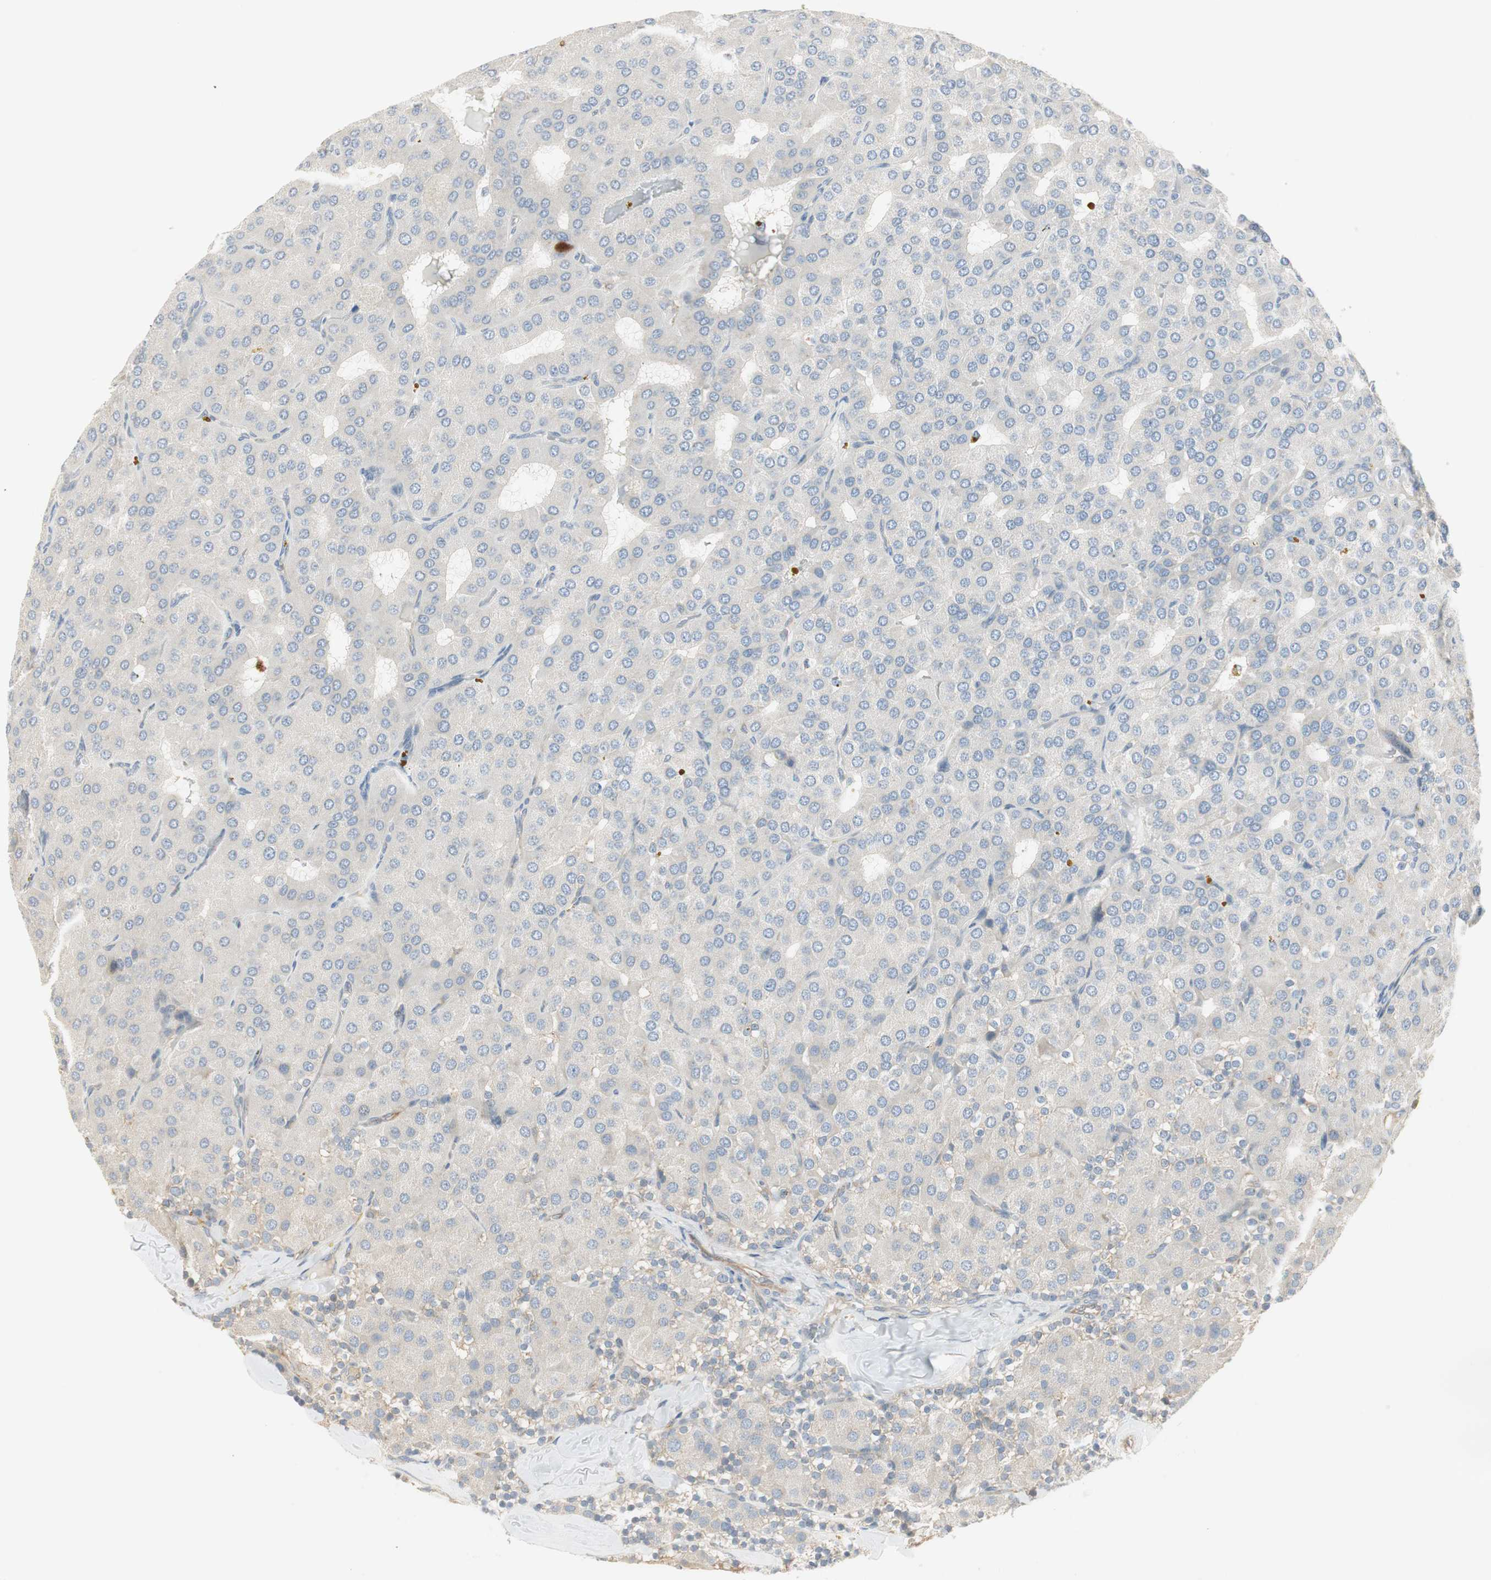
{"staining": {"intensity": "negative", "quantity": "none", "location": "none"}, "tissue": "parathyroid gland", "cell_type": "Glandular cells", "image_type": "normal", "snomed": [{"axis": "morphology", "description": "Normal tissue, NOS"}, {"axis": "morphology", "description": "Adenoma, NOS"}, {"axis": "topography", "description": "Parathyroid gland"}], "caption": "Glandular cells show no significant protein expression in unremarkable parathyroid gland.", "gene": "STON1", "patient": {"sex": "female", "age": 86}}